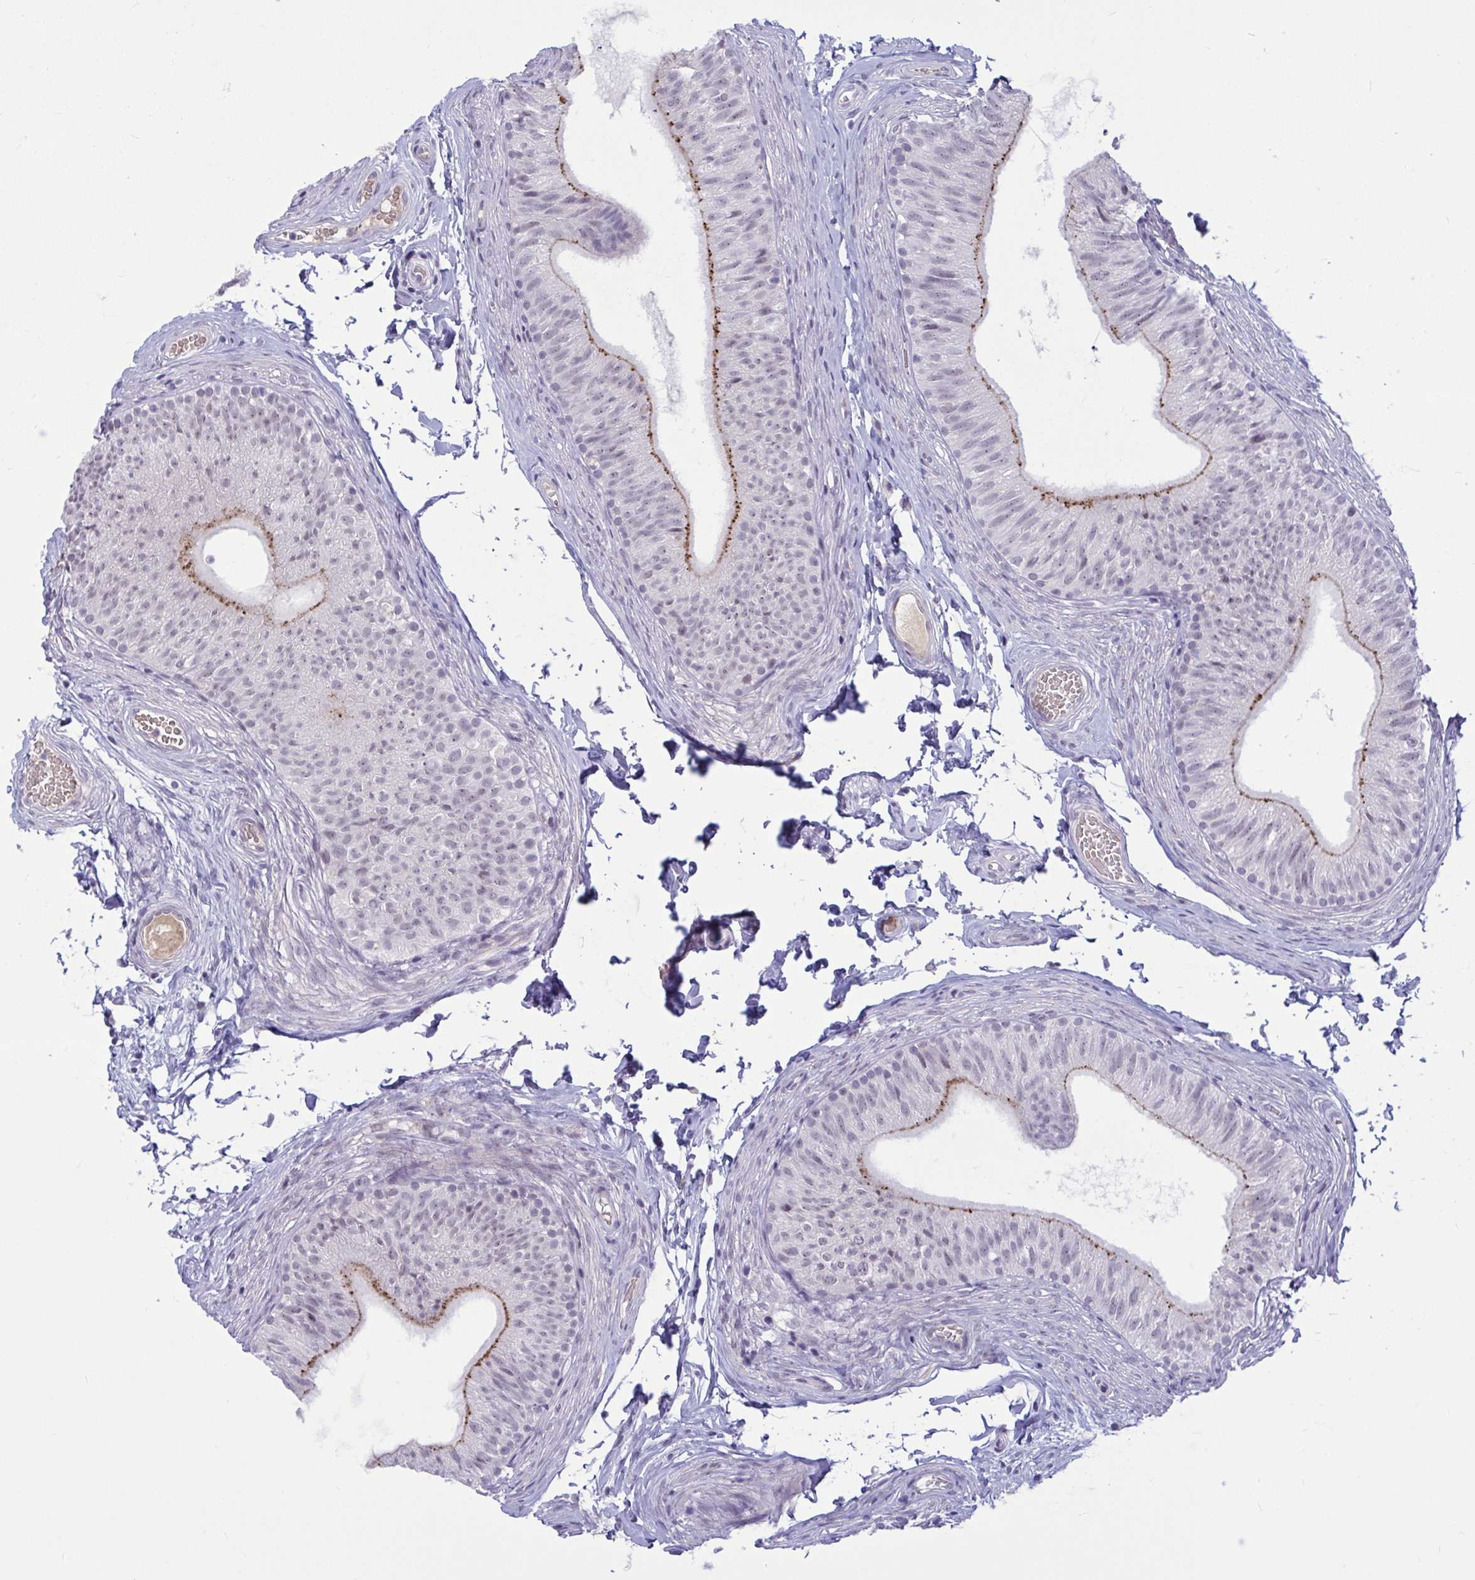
{"staining": {"intensity": "moderate", "quantity": "25%-75%", "location": "cytoplasmic/membranous"}, "tissue": "epididymis", "cell_type": "Glandular cells", "image_type": "normal", "snomed": [{"axis": "morphology", "description": "Normal tissue, NOS"}, {"axis": "topography", "description": "Epididymis, spermatic cord, NOS"}, {"axis": "topography", "description": "Epididymis"}, {"axis": "topography", "description": "Peripheral nerve tissue"}], "caption": "The image shows immunohistochemical staining of benign epididymis. There is moderate cytoplasmic/membranous positivity is present in approximately 25%-75% of glandular cells. (DAB (3,3'-diaminobenzidine) IHC, brown staining for protein, blue staining for nuclei).", "gene": "CNGB3", "patient": {"sex": "male", "age": 29}}